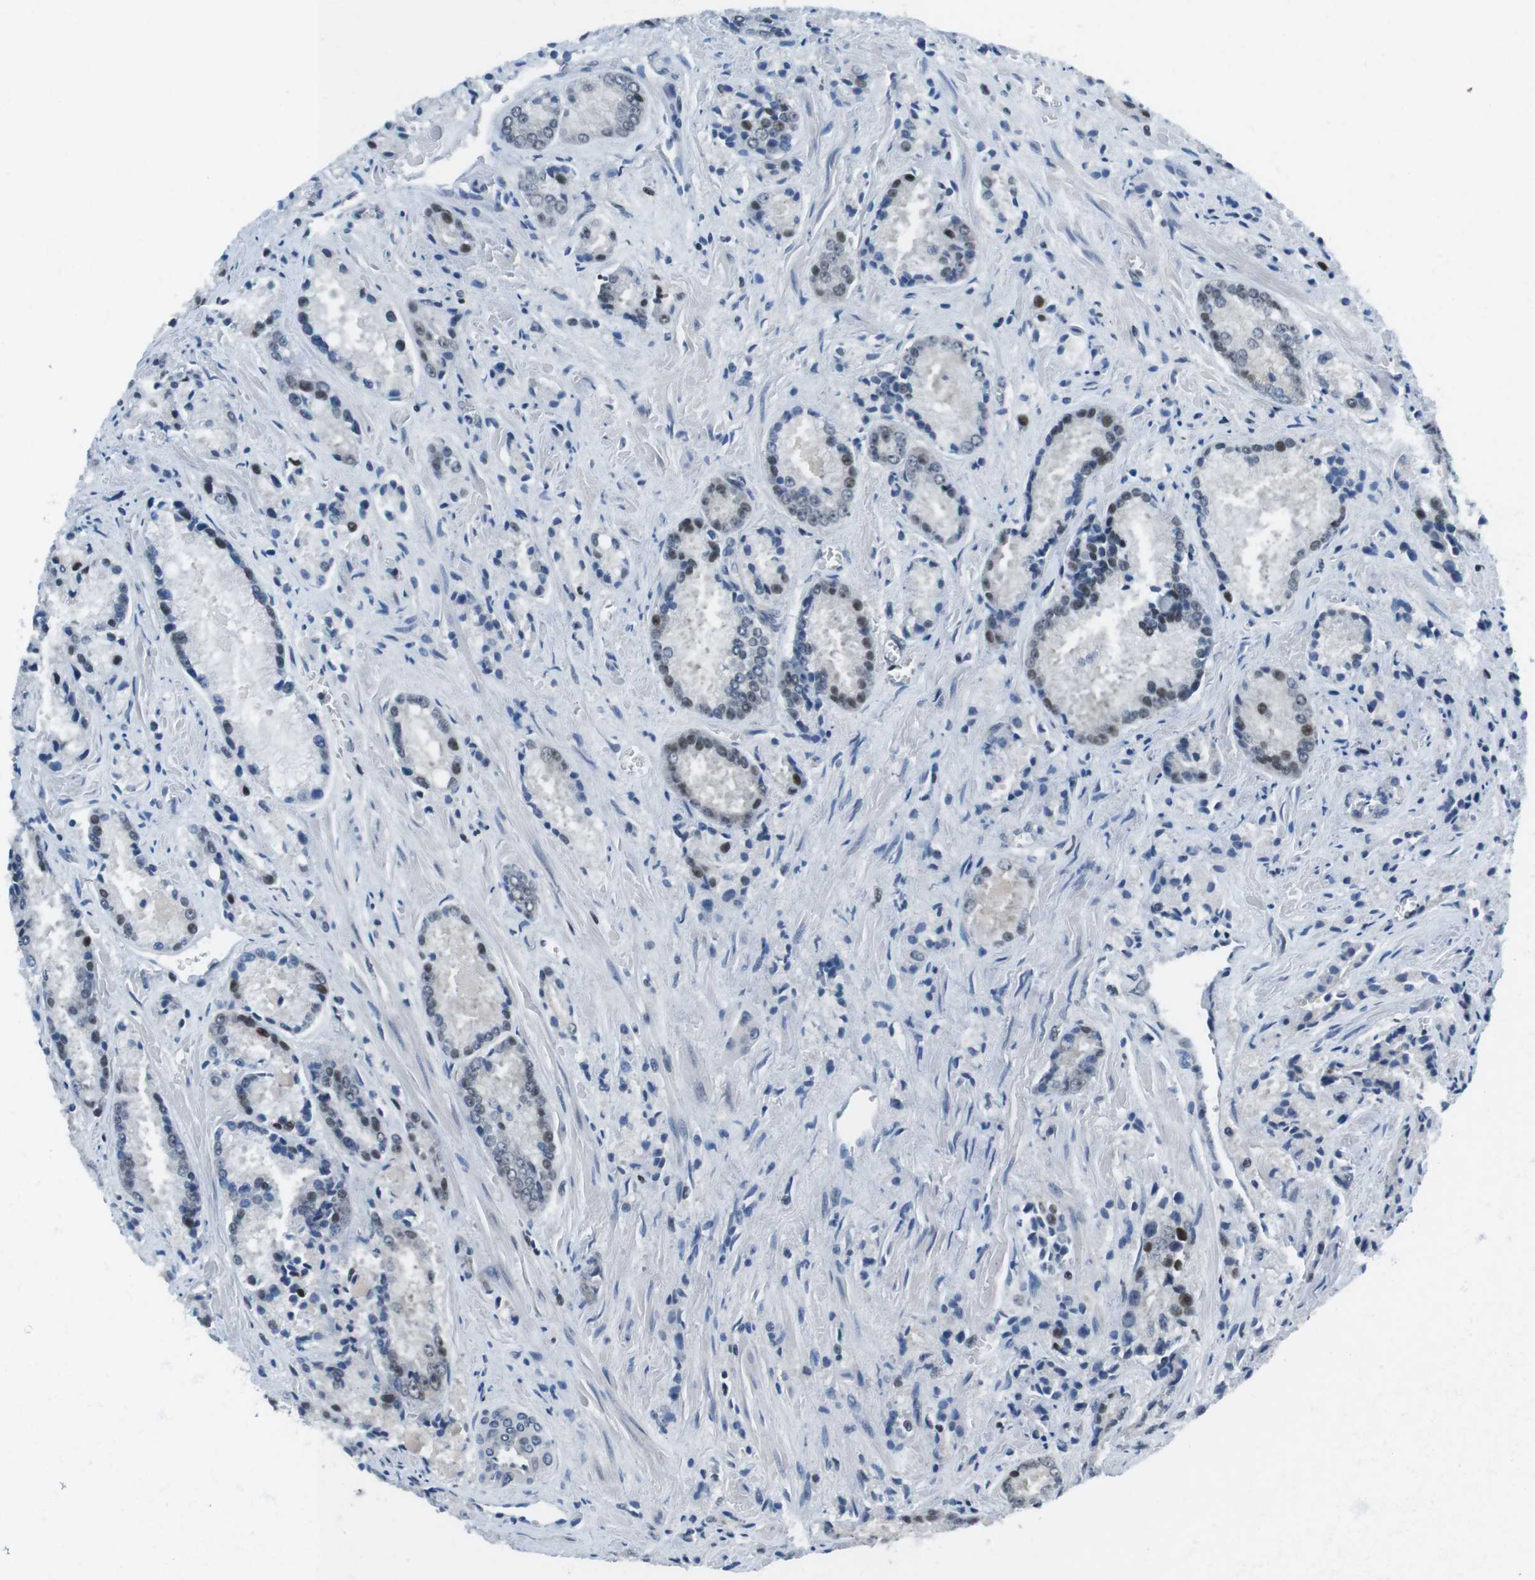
{"staining": {"intensity": "weak", "quantity": "<25%", "location": "nuclear"}, "tissue": "prostate cancer", "cell_type": "Tumor cells", "image_type": "cancer", "snomed": [{"axis": "morphology", "description": "Adenocarcinoma, Low grade"}, {"axis": "topography", "description": "Prostate"}], "caption": "There is no significant expression in tumor cells of prostate cancer (adenocarcinoma (low-grade)). (Brightfield microscopy of DAB immunohistochemistry (IHC) at high magnification).", "gene": "NEK4", "patient": {"sex": "male", "age": 64}}